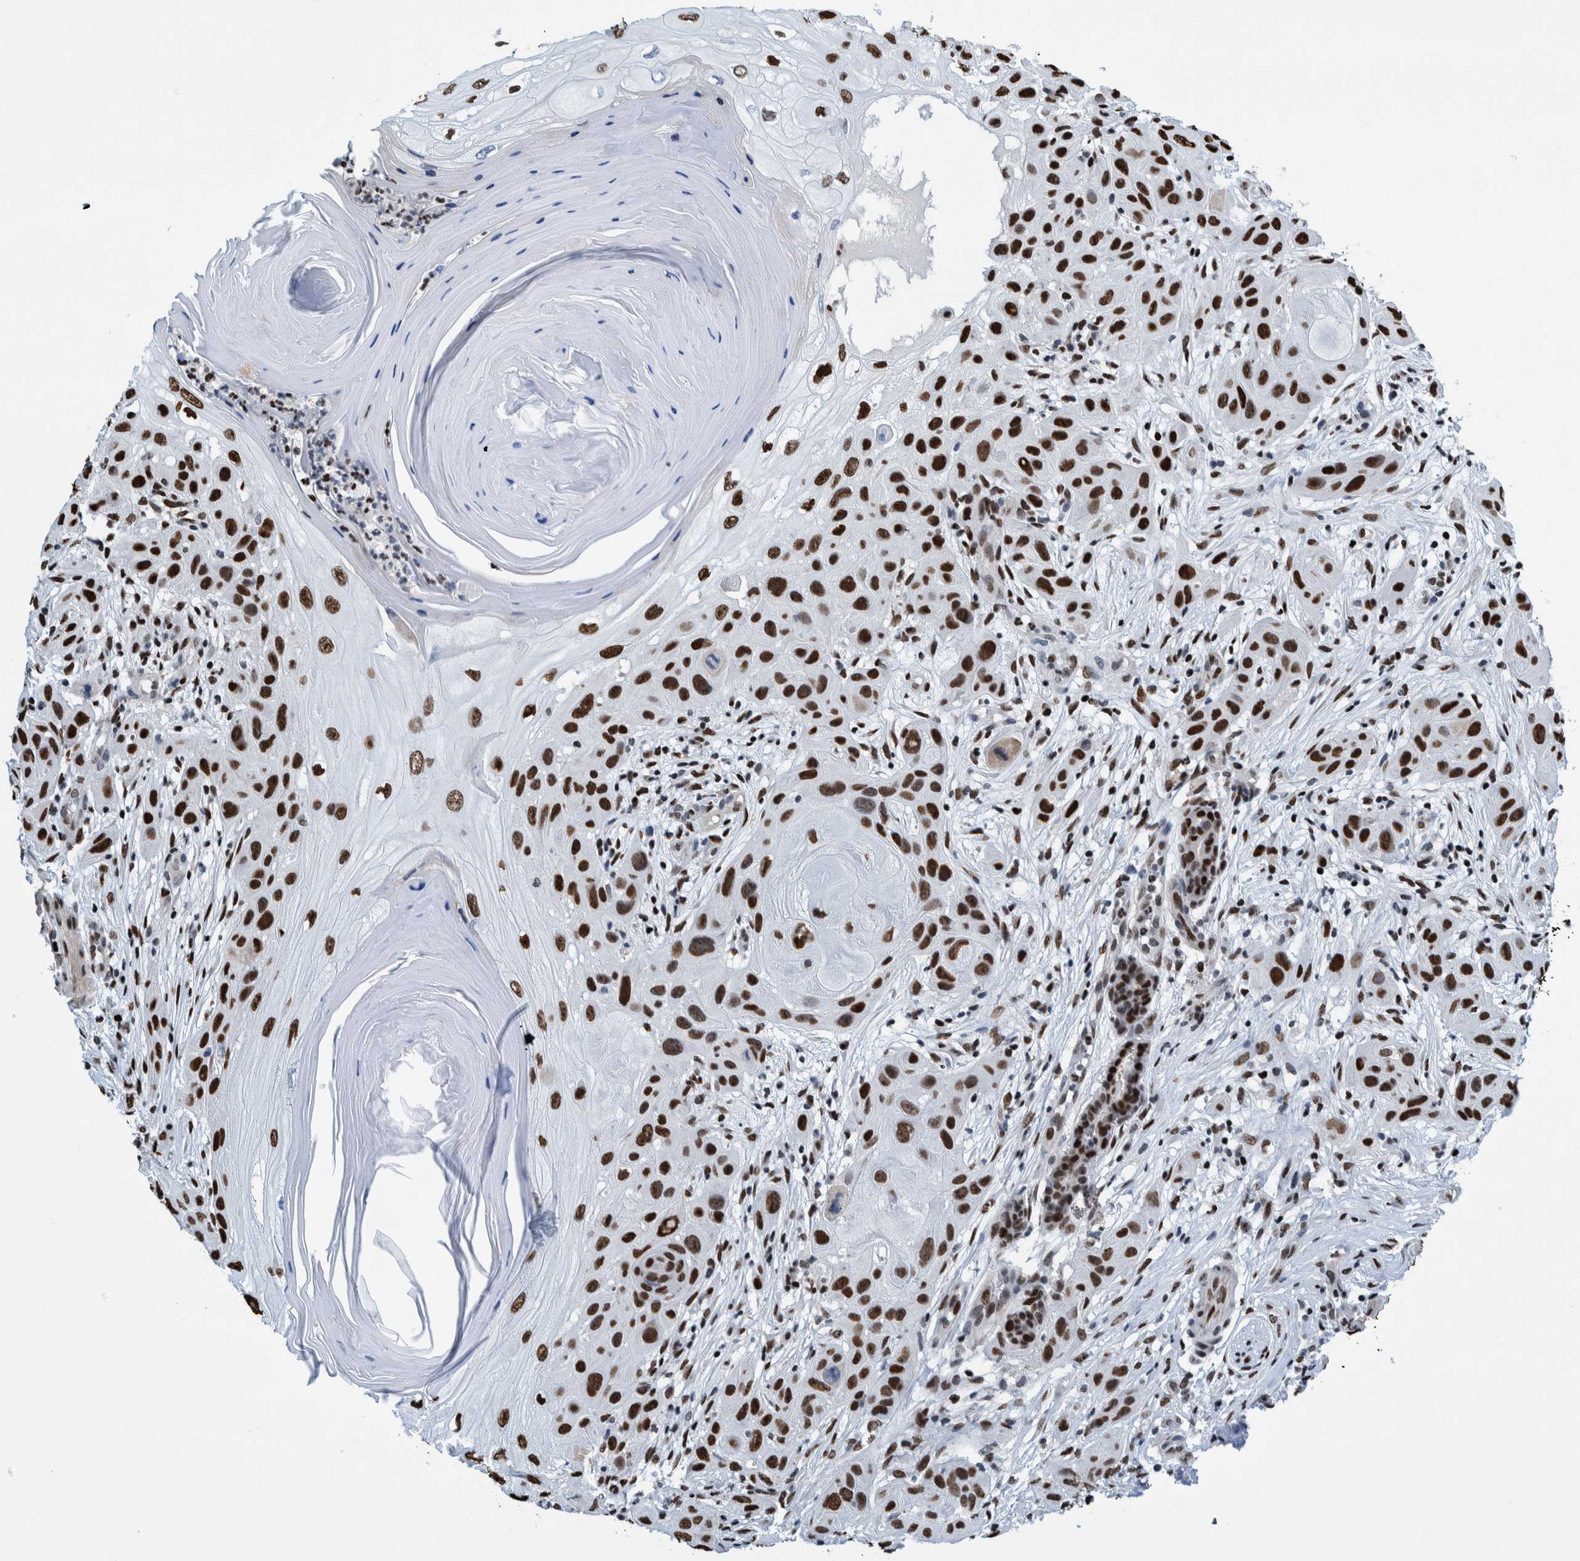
{"staining": {"intensity": "strong", "quantity": ">75%", "location": "nuclear"}, "tissue": "skin cancer", "cell_type": "Tumor cells", "image_type": "cancer", "snomed": [{"axis": "morphology", "description": "Squamous cell carcinoma, NOS"}, {"axis": "topography", "description": "Skin"}], "caption": "Immunohistochemical staining of skin cancer (squamous cell carcinoma) shows high levels of strong nuclear positivity in about >75% of tumor cells. Nuclei are stained in blue.", "gene": "HEATR9", "patient": {"sex": "female", "age": 96}}